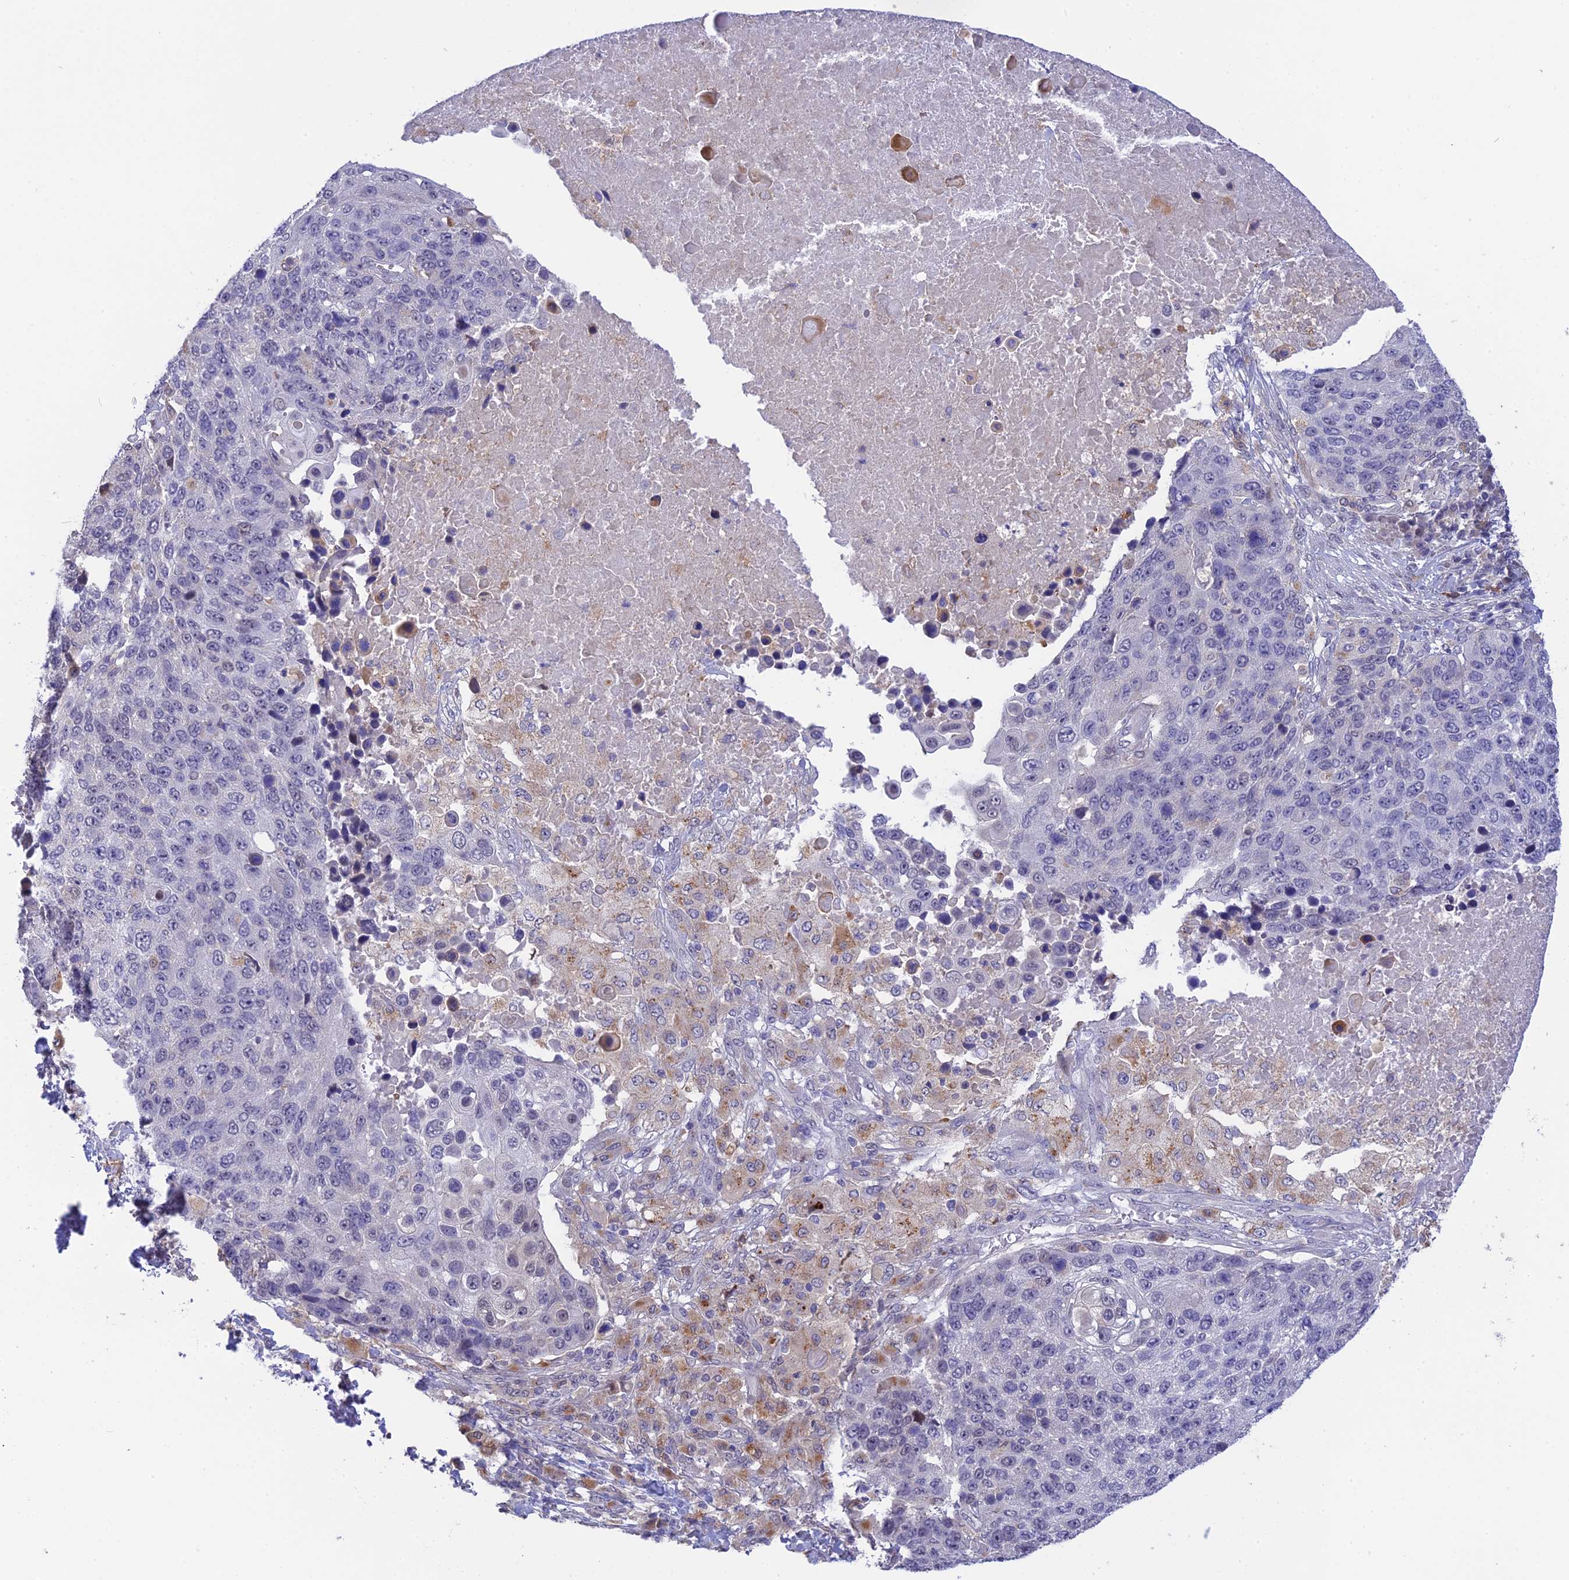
{"staining": {"intensity": "negative", "quantity": "none", "location": "none"}, "tissue": "lung cancer", "cell_type": "Tumor cells", "image_type": "cancer", "snomed": [{"axis": "morphology", "description": "Normal tissue, NOS"}, {"axis": "morphology", "description": "Squamous cell carcinoma, NOS"}, {"axis": "topography", "description": "Lymph node"}, {"axis": "topography", "description": "Lung"}], "caption": "This image is of lung cancer stained with immunohistochemistry to label a protein in brown with the nuclei are counter-stained blue. There is no positivity in tumor cells. The staining was performed using DAB (3,3'-diaminobenzidine) to visualize the protein expression in brown, while the nuclei were stained in blue with hematoxylin (Magnification: 20x).", "gene": "KCTD14", "patient": {"sex": "male", "age": 66}}